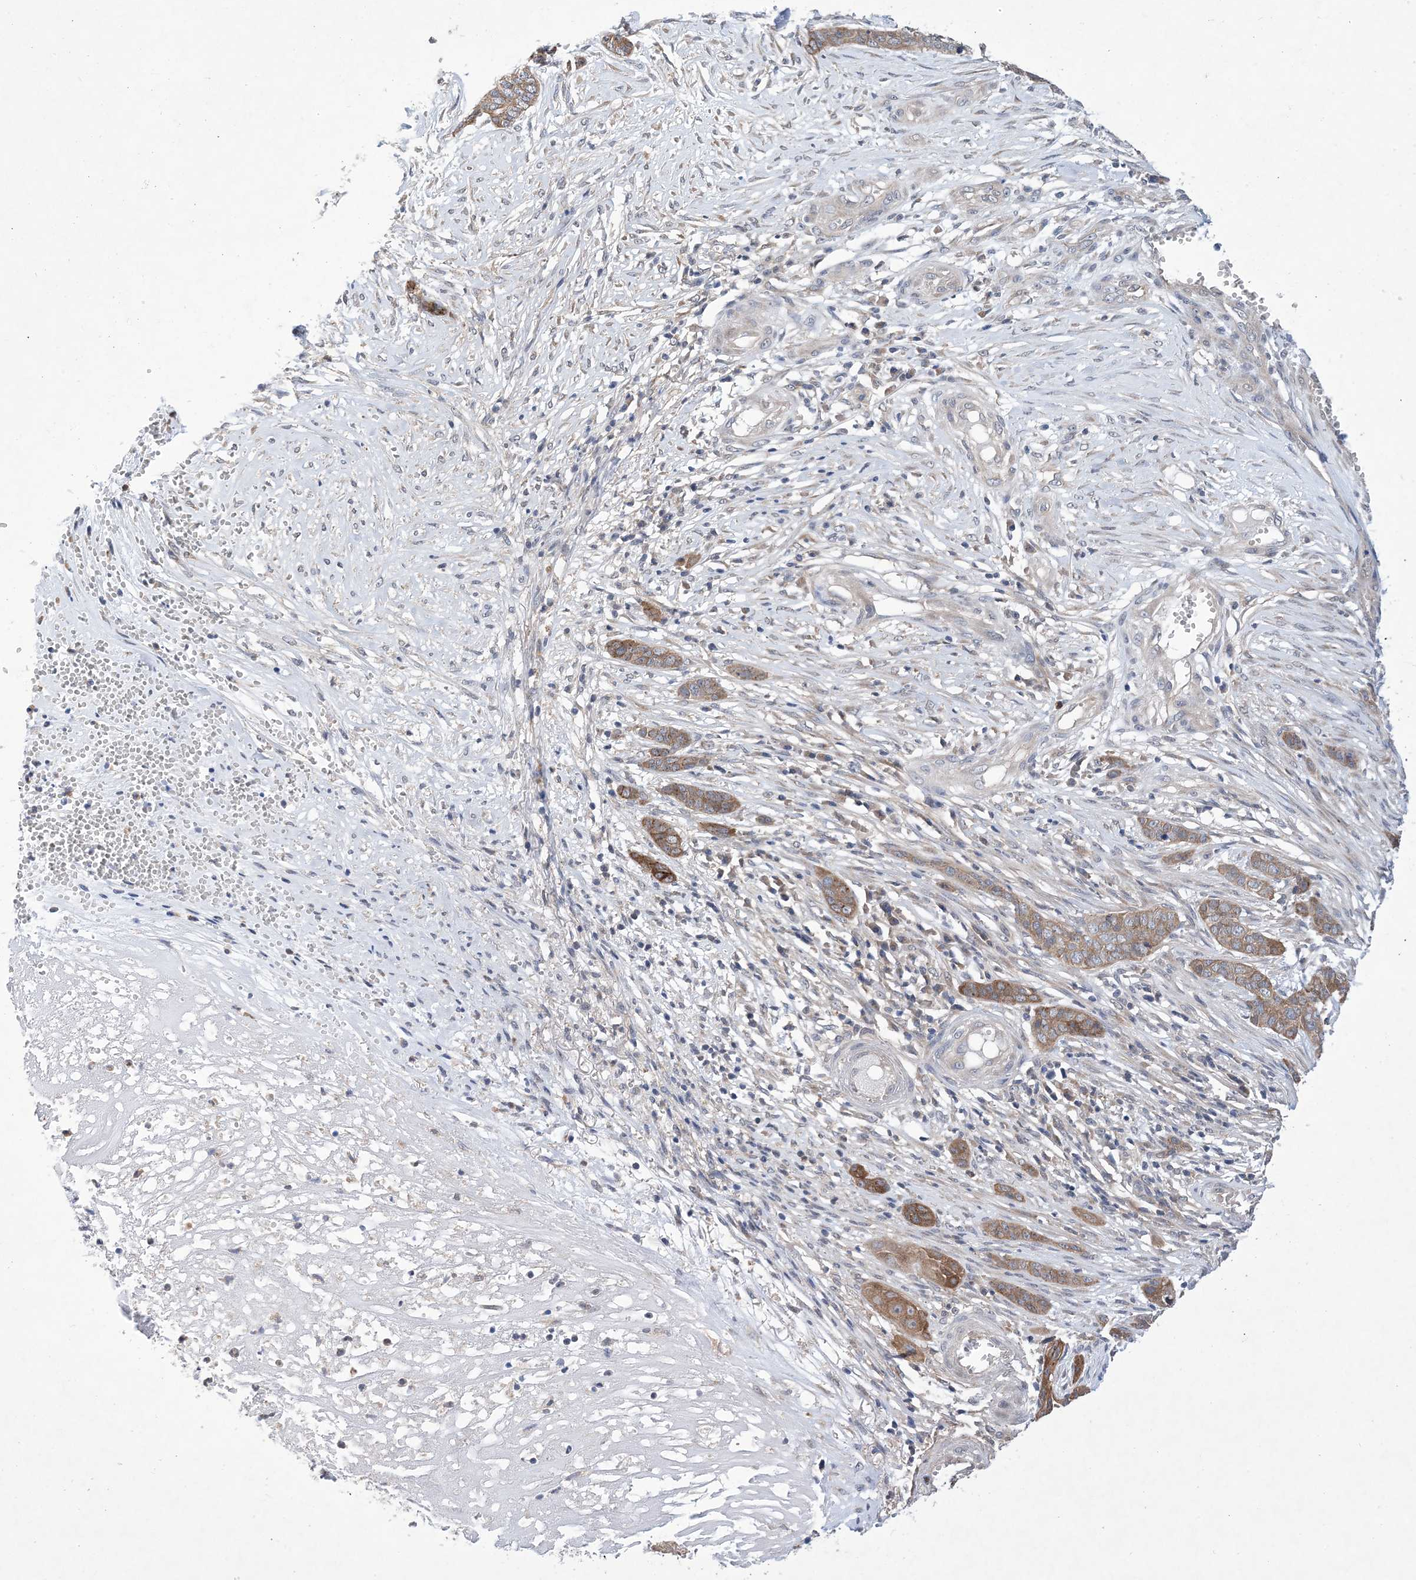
{"staining": {"intensity": "moderate", "quantity": ">75%", "location": "cytoplasmic/membranous"}, "tissue": "skin cancer", "cell_type": "Tumor cells", "image_type": "cancer", "snomed": [{"axis": "morphology", "description": "Basal cell carcinoma"}, {"axis": "topography", "description": "Skin"}], "caption": "About >75% of tumor cells in human skin cancer reveal moderate cytoplasmic/membranous protein positivity as visualized by brown immunohistochemical staining.", "gene": "EHBP1", "patient": {"sex": "female", "age": 64}}